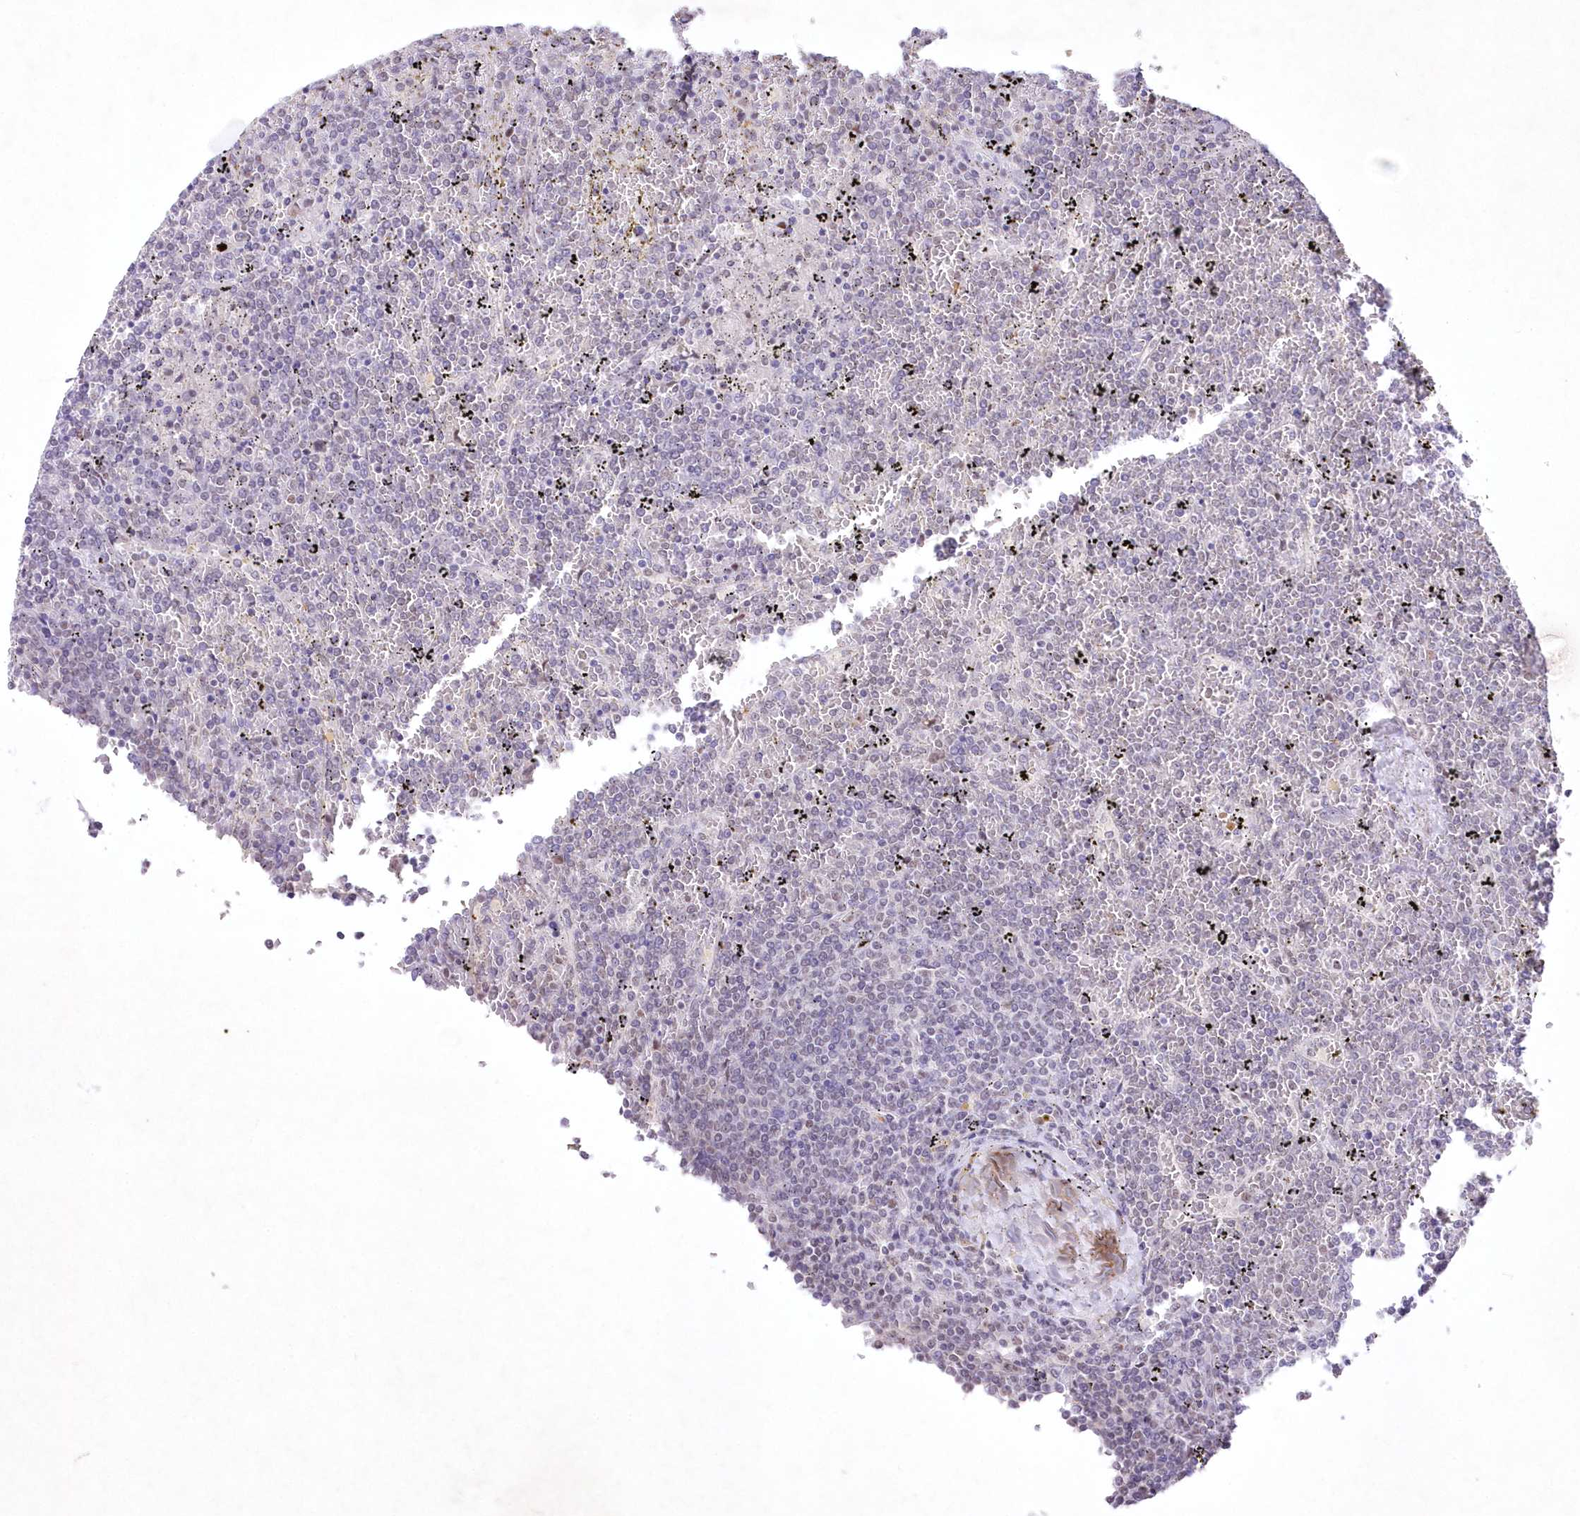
{"staining": {"intensity": "negative", "quantity": "none", "location": "none"}, "tissue": "lymphoma", "cell_type": "Tumor cells", "image_type": "cancer", "snomed": [{"axis": "morphology", "description": "Malignant lymphoma, non-Hodgkin's type, Low grade"}, {"axis": "topography", "description": "Spleen"}], "caption": "Human lymphoma stained for a protein using immunohistochemistry demonstrates no positivity in tumor cells.", "gene": "RBM27", "patient": {"sex": "female", "age": 19}}